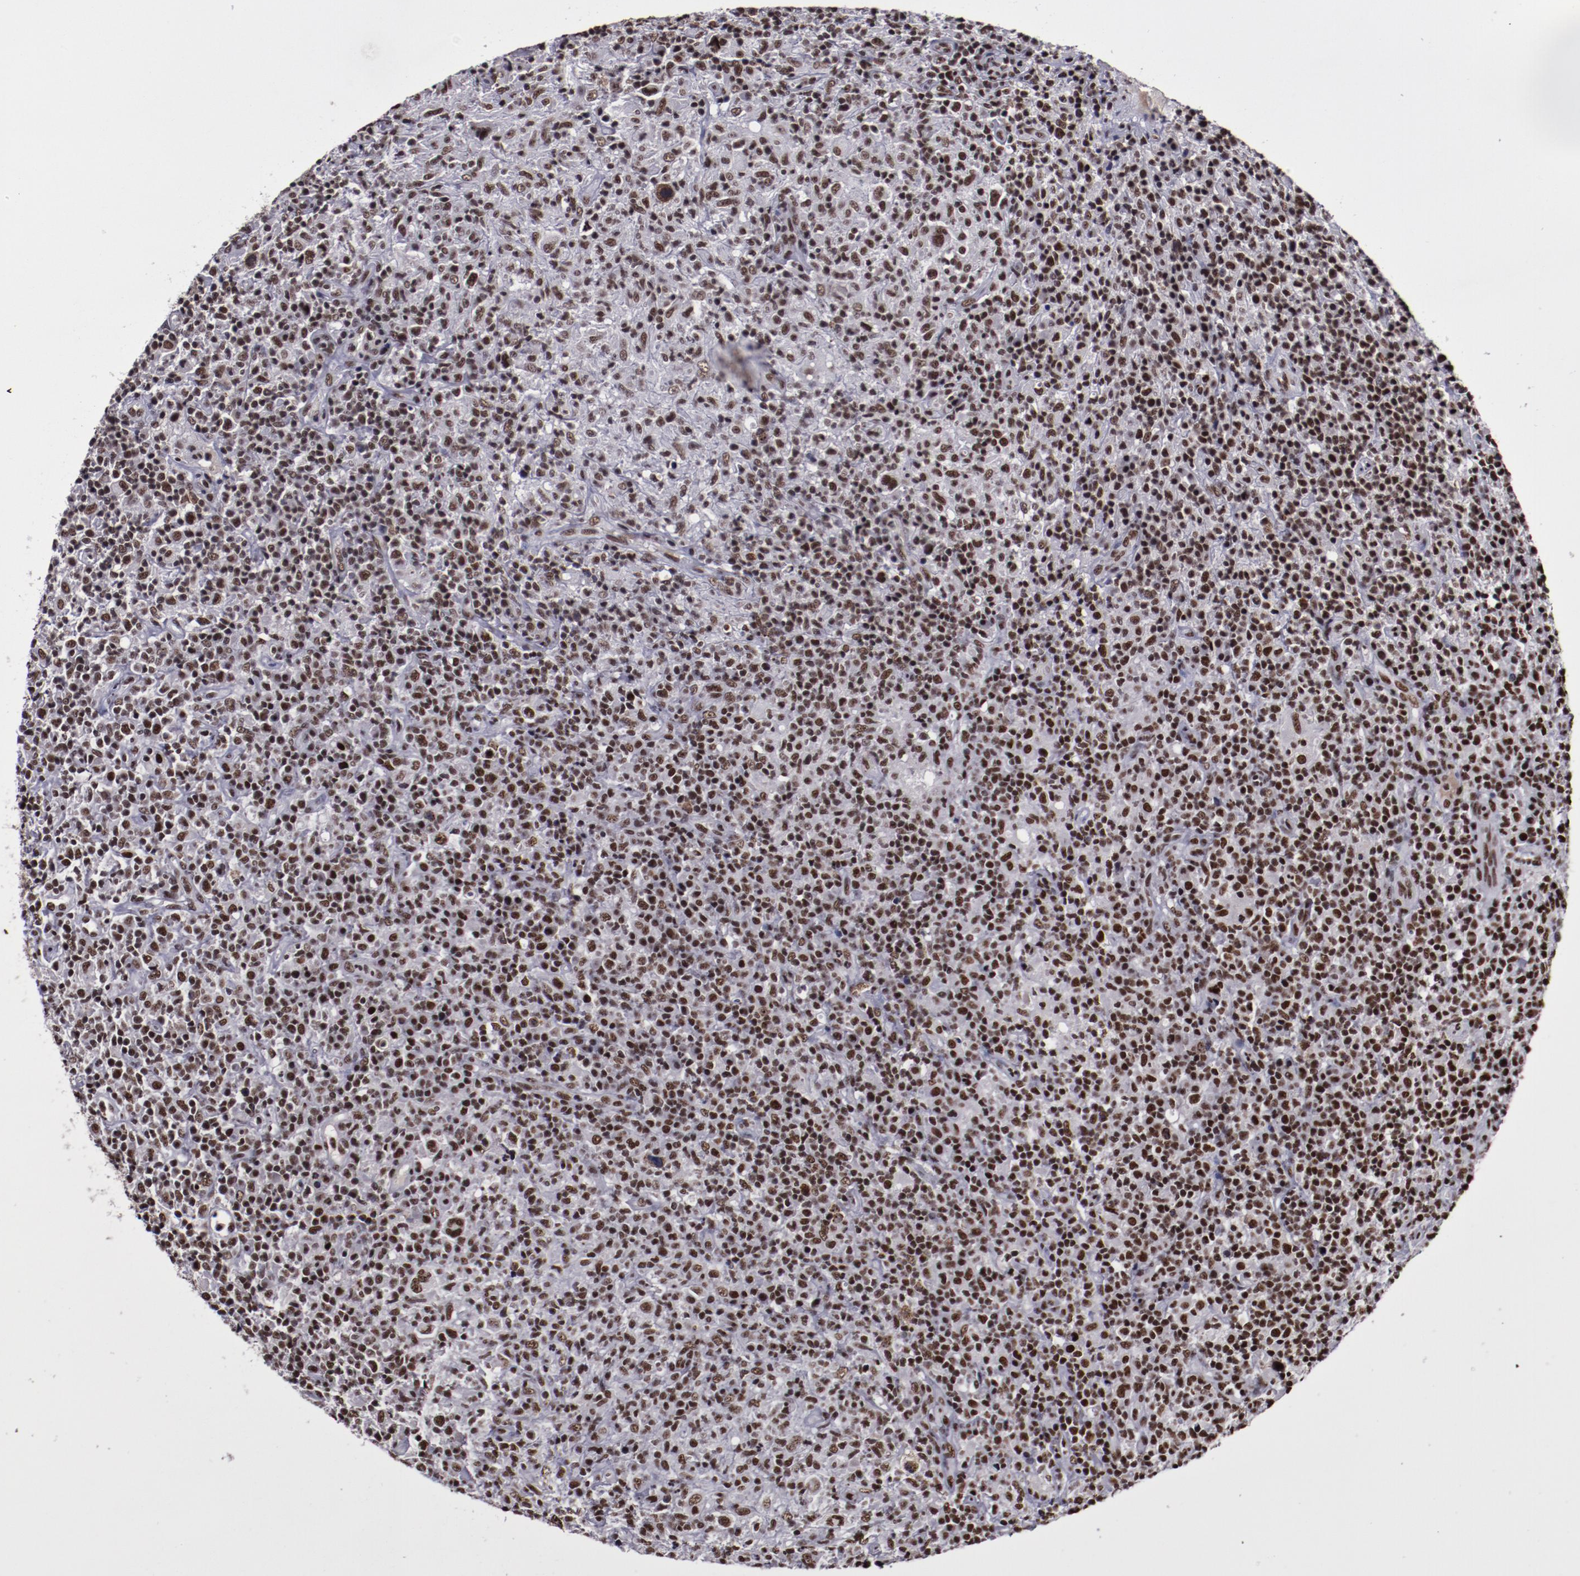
{"staining": {"intensity": "moderate", "quantity": ">75%", "location": "nuclear"}, "tissue": "lymphoma", "cell_type": "Tumor cells", "image_type": "cancer", "snomed": [{"axis": "morphology", "description": "Hodgkin's disease, NOS"}, {"axis": "topography", "description": "Lymph node"}], "caption": "Protein analysis of lymphoma tissue exhibits moderate nuclear expression in about >75% of tumor cells. The protein is stained brown, and the nuclei are stained in blue (DAB IHC with brightfield microscopy, high magnification).", "gene": "ERH", "patient": {"sex": "male", "age": 65}}